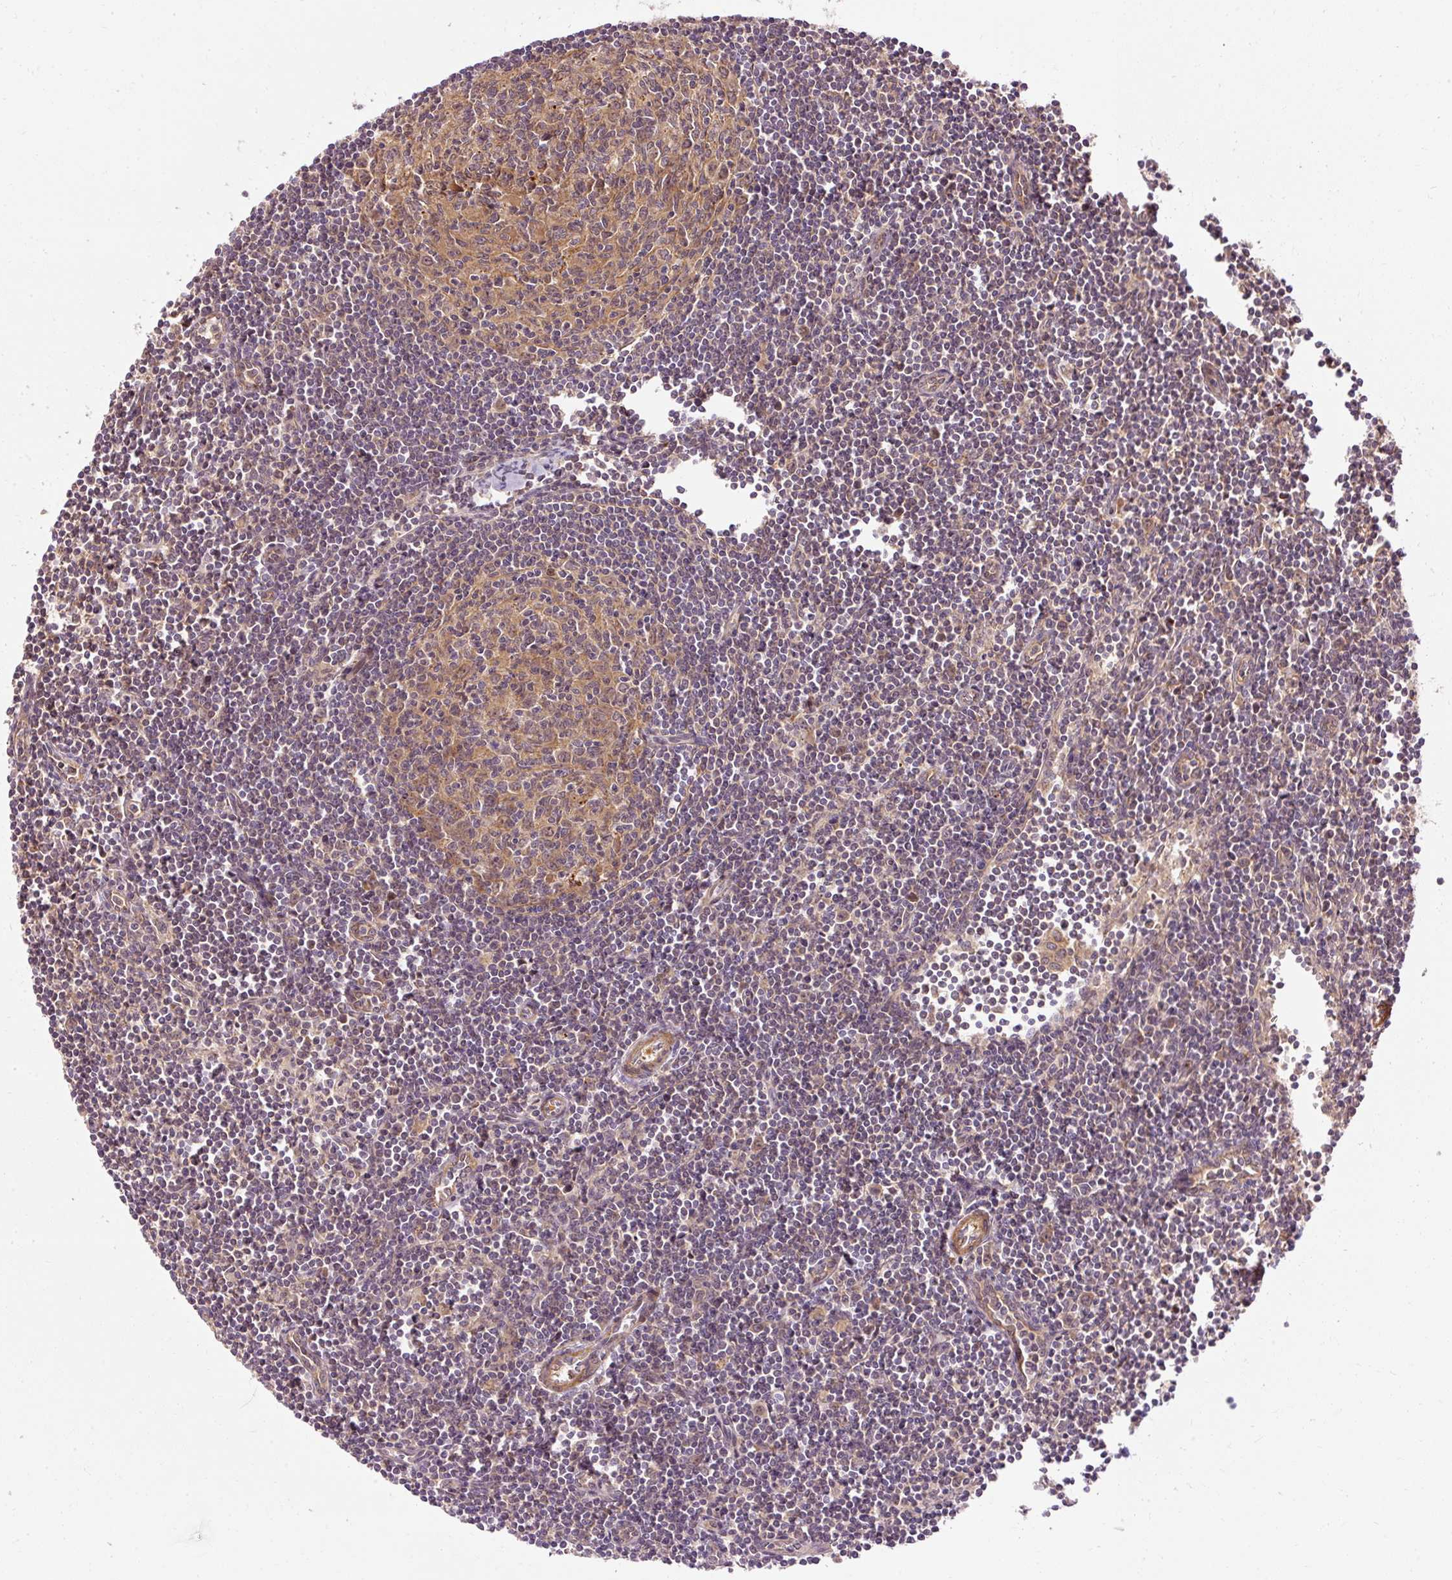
{"staining": {"intensity": "moderate", "quantity": ">75%", "location": "cytoplasmic/membranous"}, "tissue": "lymph node", "cell_type": "Germinal center cells", "image_type": "normal", "snomed": [{"axis": "morphology", "description": "Normal tissue, NOS"}, {"axis": "topography", "description": "Lymph node"}], "caption": "A medium amount of moderate cytoplasmic/membranous expression is identified in about >75% of germinal center cells in normal lymph node. (DAB = brown stain, brightfield microscopy at high magnification).", "gene": "RIPOR3", "patient": {"sex": "female", "age": 29}}